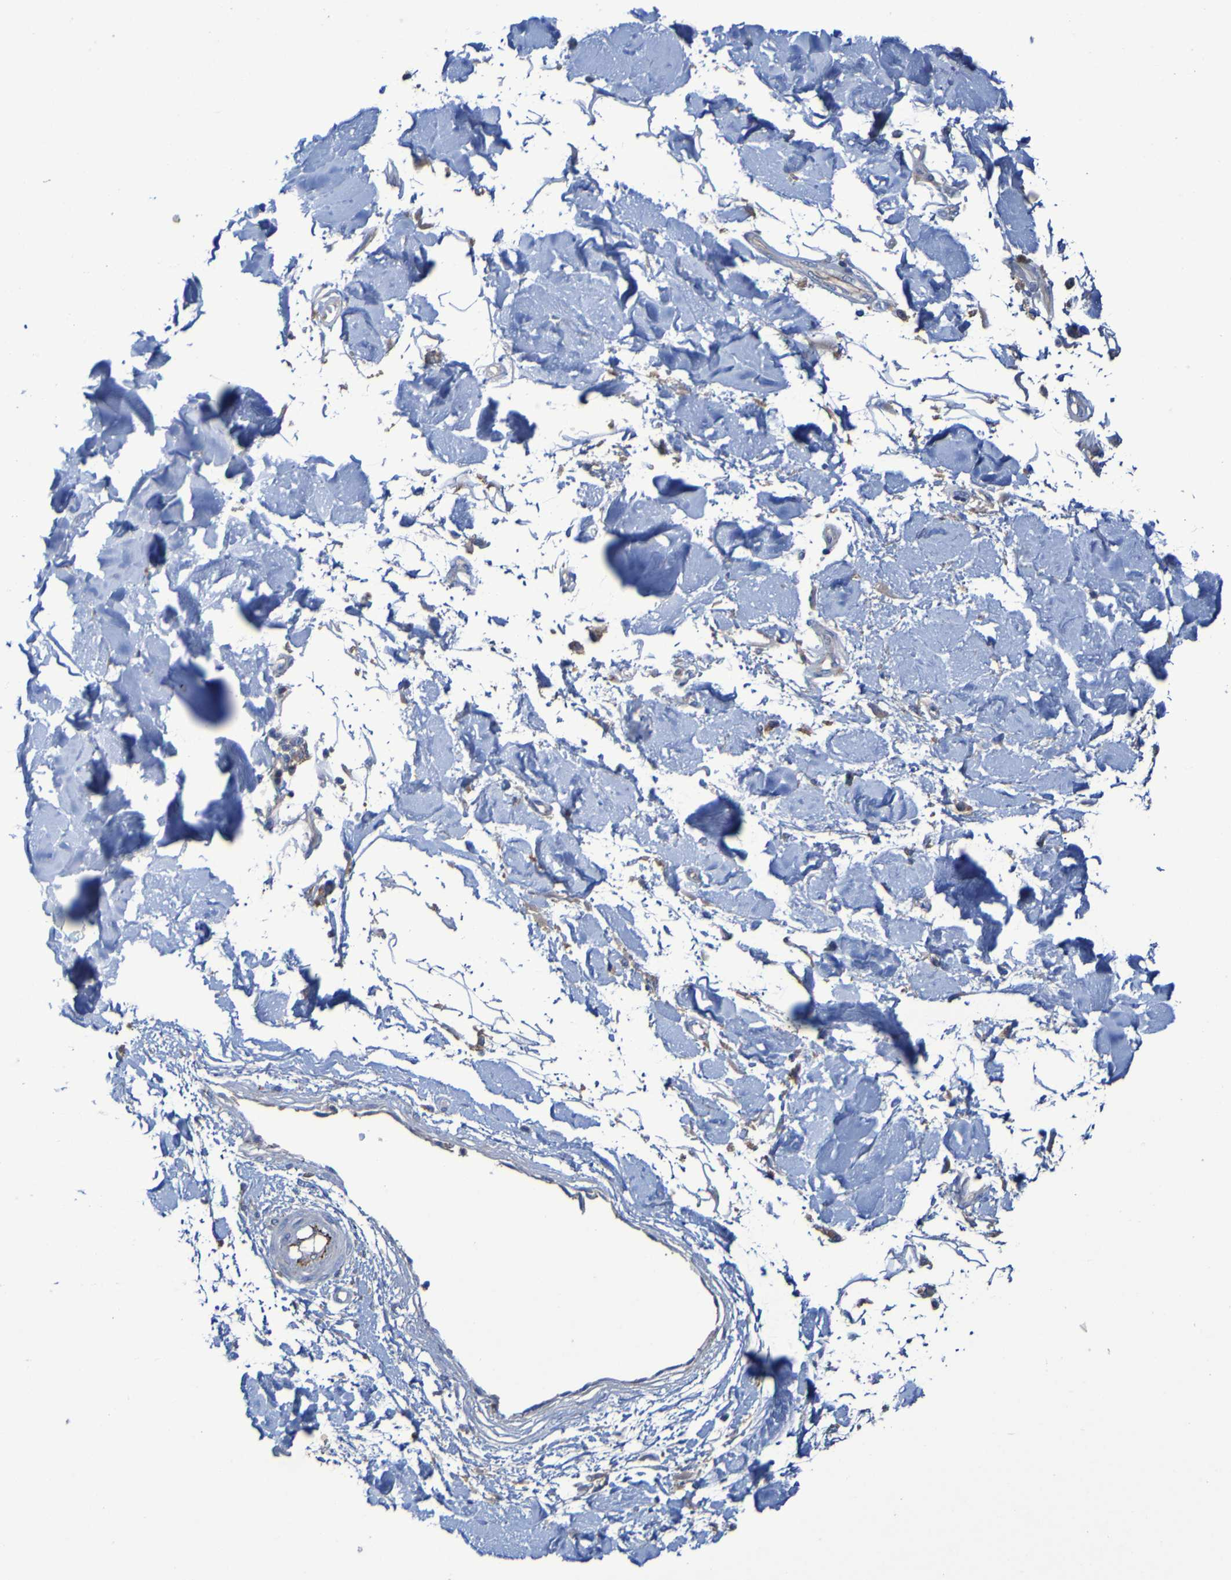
{"staining": {"intensity": "negative", "quantity": "none", "location": "none"}, "tissue": "adipose tissue", "cell_type": "Adipocytes", "image_type": "normal", "snomed": [{"axis": "morphology", "description": "Squamous cell carcinoma, NOS"}, {"axis": "topography", "description": "Skin"}], "caption": "IHC of unremarkable adipose tissue demonstrates no expression in adipocytes.", "gene": "ARHGEF16", "patient": {"sex": "male", "age": 83}}